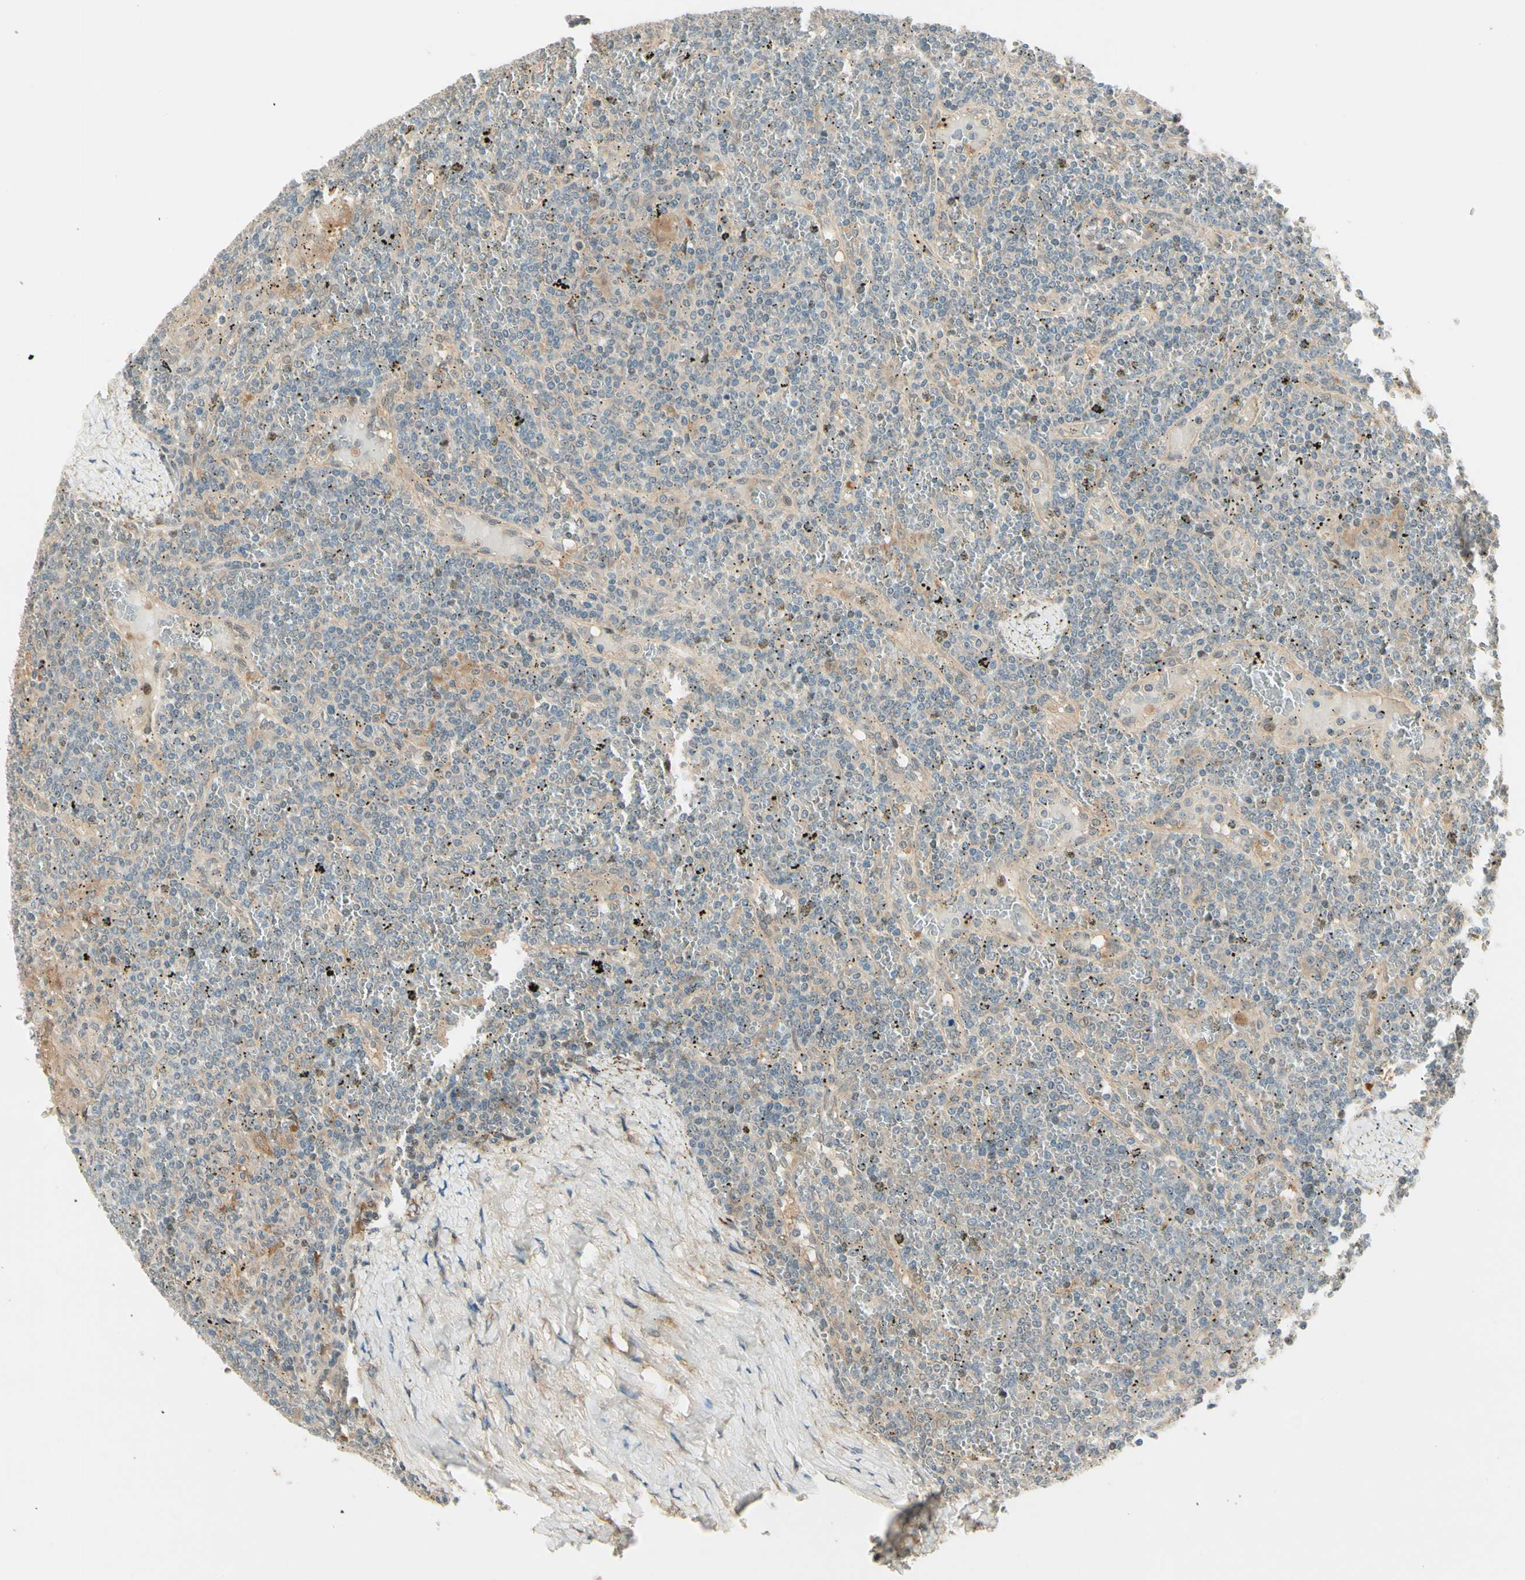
{"staining": {"intensity": "negative", "quantity": "none", "location": "none"}, "tissue": "lymphoma", "cell_type": "Tumor cells", "image_type": "cancer", "snomed": [{"axis": "morphology", "description": "Malignant lymphoma, non-Hodgkin's type, Low grade"}, {"axis": "topography", "description": "Spleen"}], "caption": "A high-resolution image shows immunohistochemistry (IHC) staining of lymphoma, which exhibits no significant expression in tumor cells. The staining was performed using DAB to visualize the protein expression in brown, while the nuclei were stained in blue with hematoxylin (Magnification: 20x).", "gene": "EPHB3", "patient": {"sex": "female", "age": 19}}